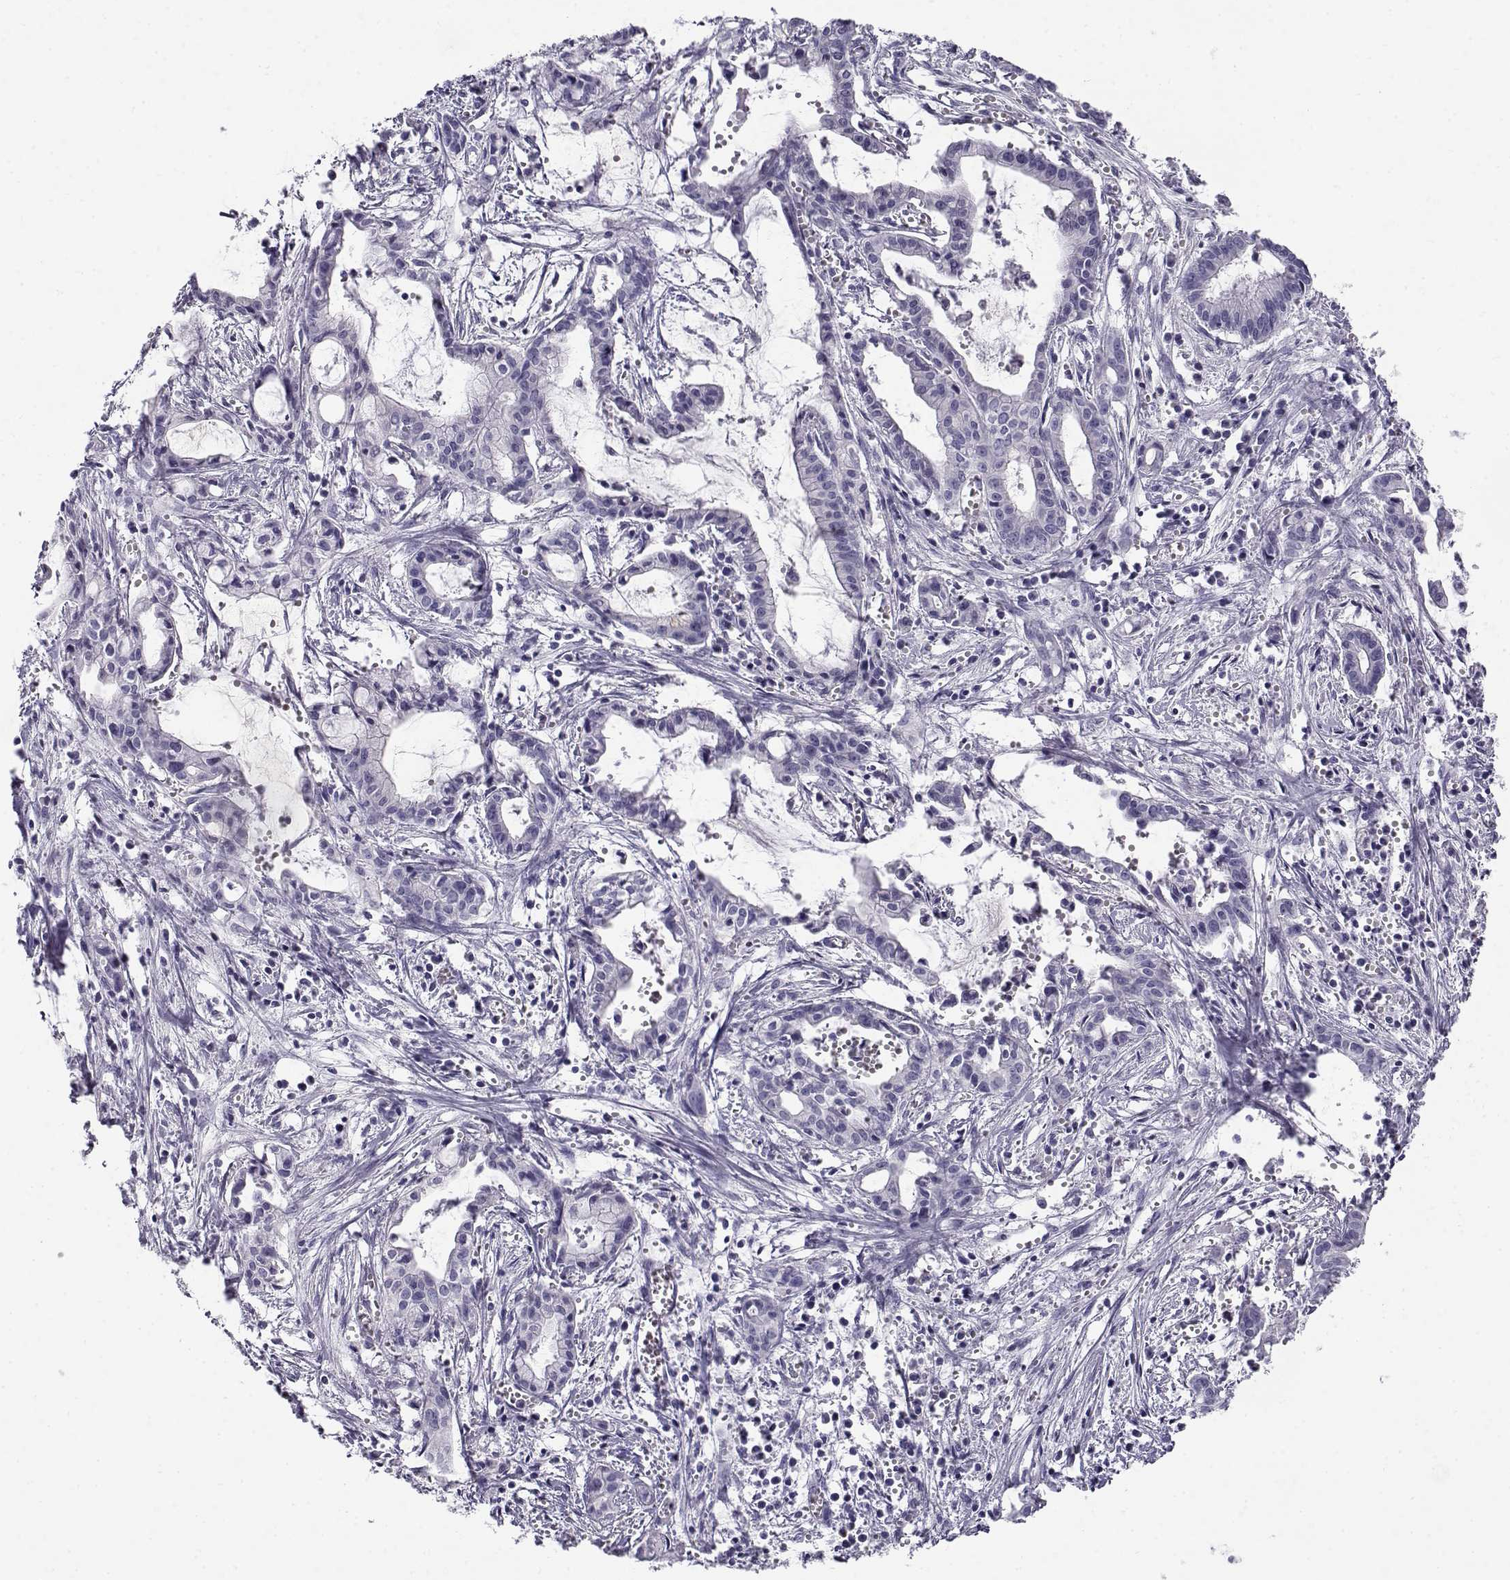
{"staining": {"intensity": "negative", "quantity": "none", "location": "none"}, "tissue": "pancreatic cancer", "cell_type": "Tumor cells", "image_type": "cancer", "snomed": [{"axis": "morphology", "description": "Adenocarcinoma, NOS"}, {"axis": "topography", "description": "Pancreas"}], "caption": "IHC micrograph of neoplastic tissue: human pancreatic cancer stained with DAB (3,3'-diaminobenzidine) reveals no significant protein positivity in tumor cells. Brightfield microscopy of immunohistochemistry stained with DAB (brown) and hematoxylin (blue), captured at high magnification.", "gene": "CABS1", "patient": {"sex": "male", "age": 48}}